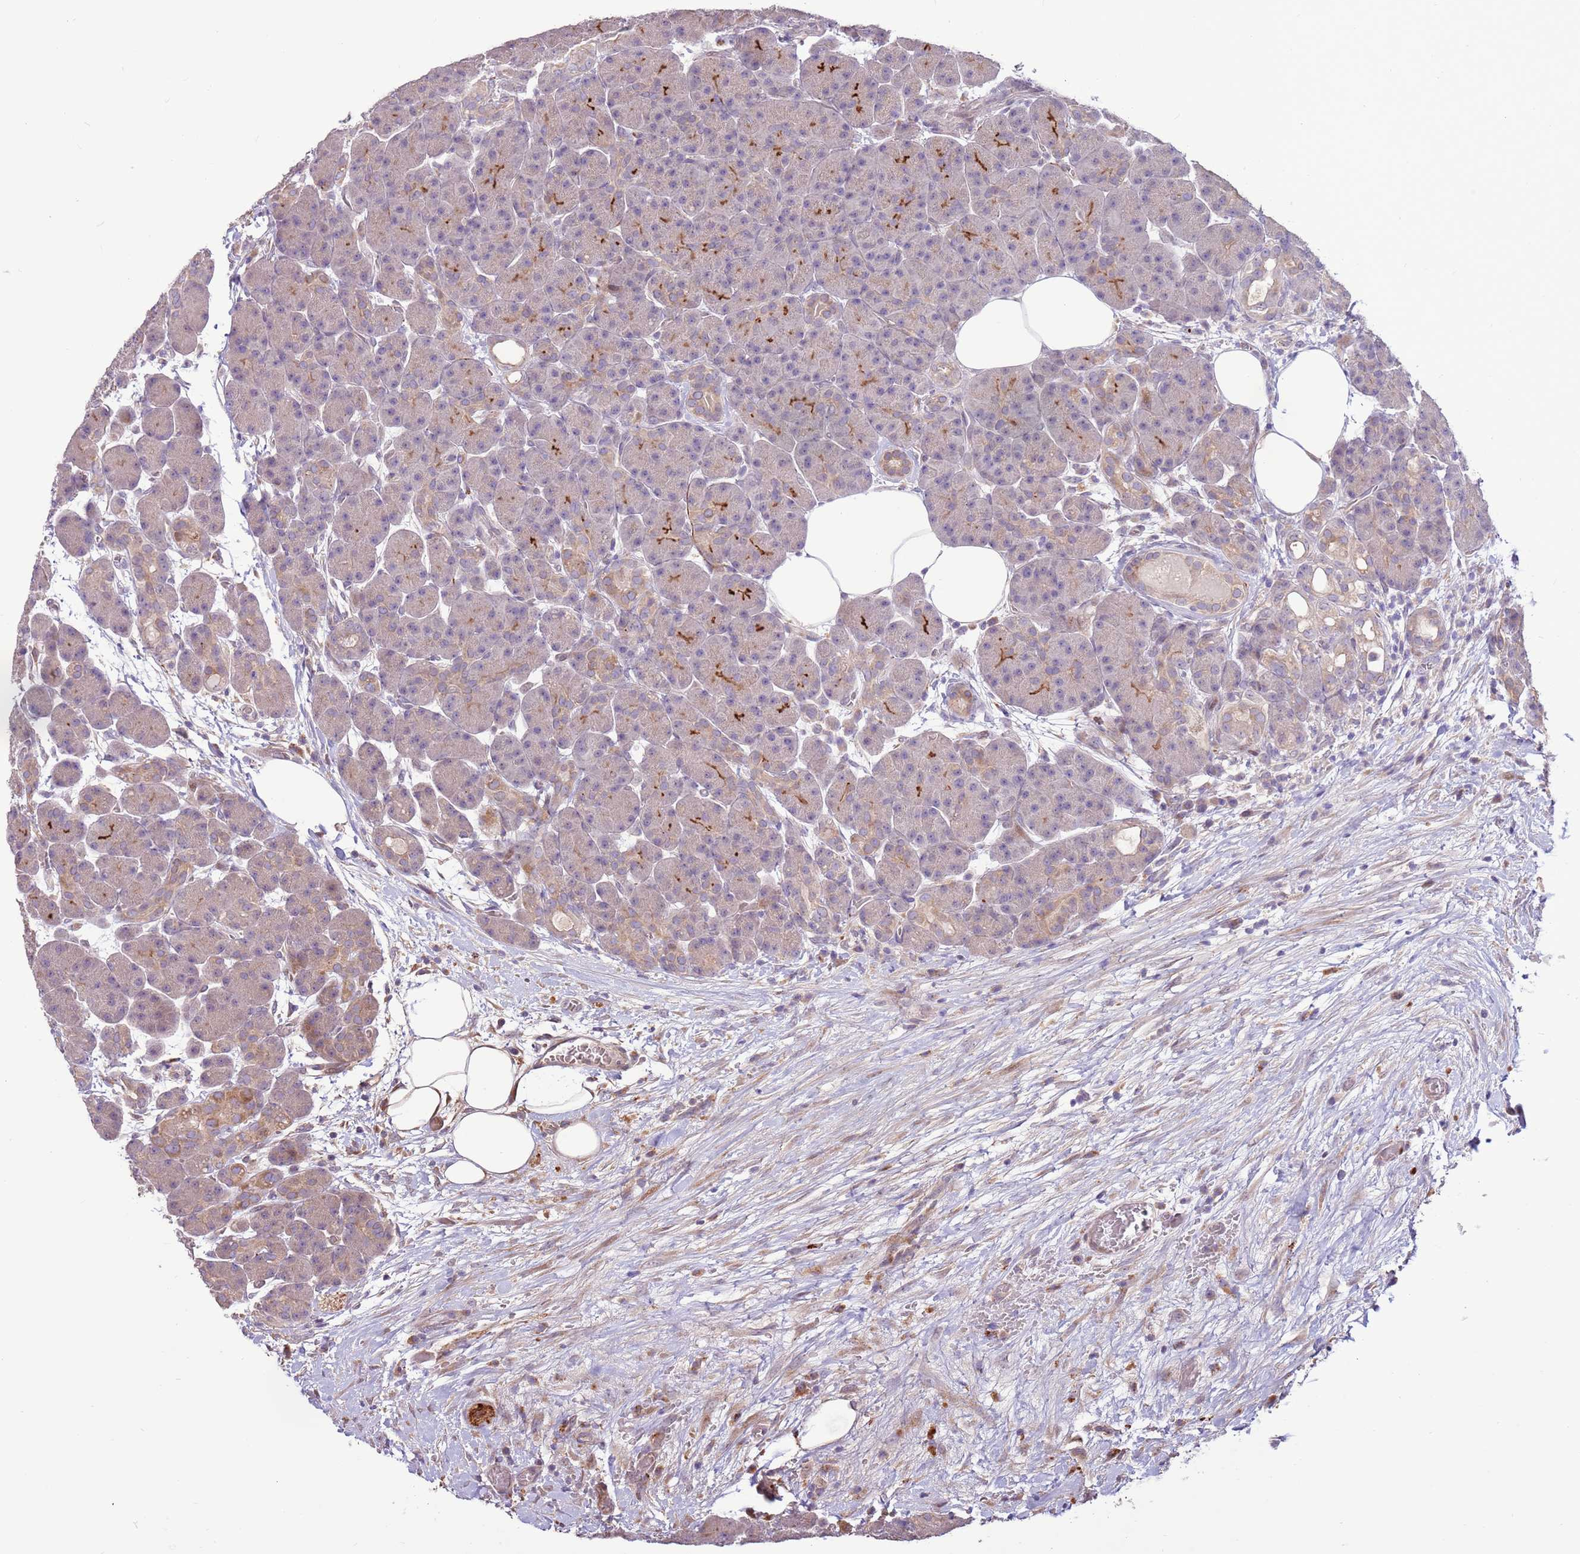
{"staining": {"intensity": "strong", "quantity": "<25%", "location": "cytoplasmic/membranous"}, "tissue": "pancreas", "cell_type": "Exocrine glandular cells", "image_type": "normal", "snomed": [{"axis": "morphology", "description": "Normal tissue, NOS"}, {"axis": "topography", "description": "Pancreas"}], "caption": "Pancreas stained with IHC displays strong cytoplasmic/membranous staining in approximately <25% of exocrine glandular cells. The protein of interest is stained brown, and the nuclei are stained in blue (DAB IHC with brightfield microscopy, high magnification).", "gene": "LGI4", "patient": {"sex": "male", "age": 63}}